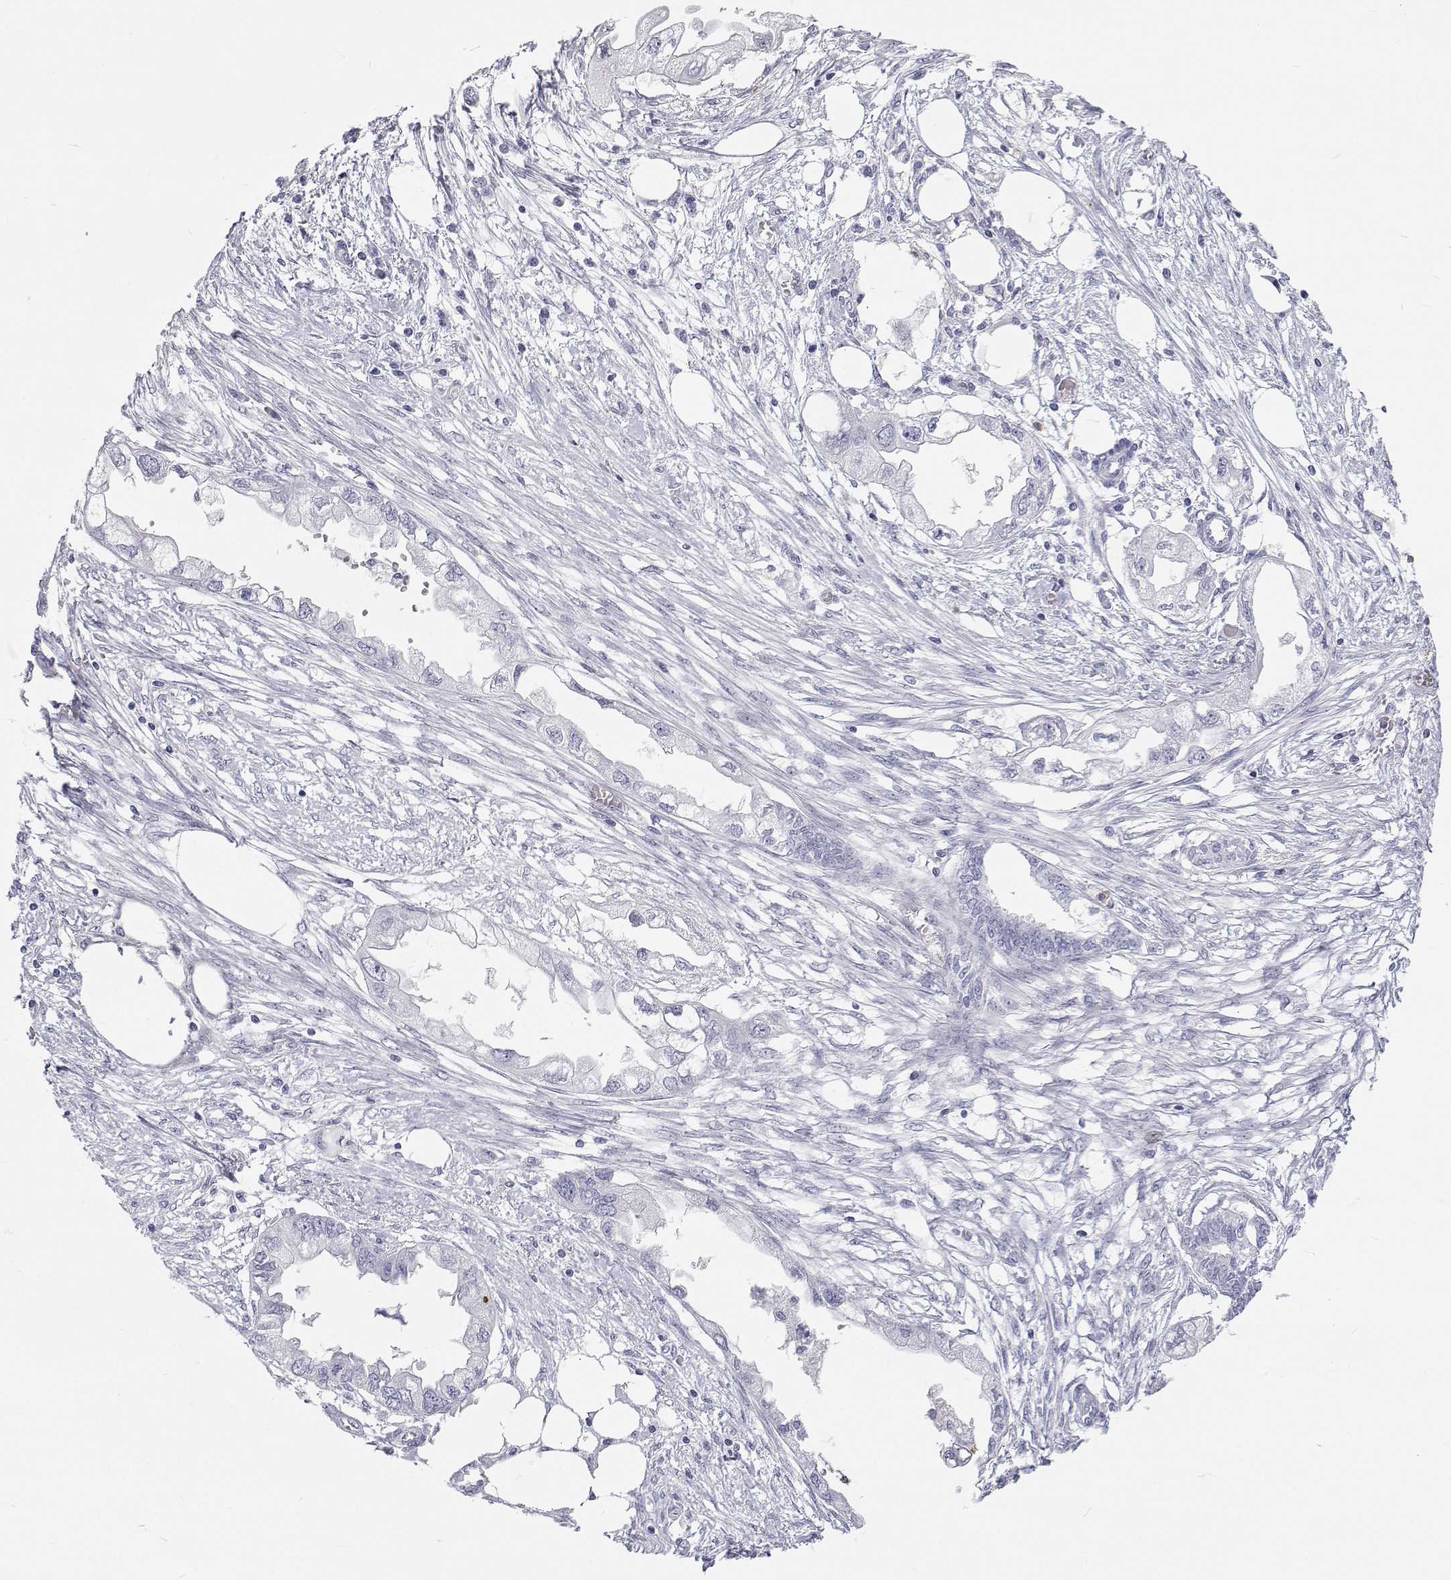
{"staining": {"intensity": "negative", "quantity": "none", "location": "none"}, "tissue": "endometrial cancer", "cell_type": "Tumor cells", "image_type": "cancer", "snomed": [{"axis": "morphology", "description": "Adenocarcinoma, NOS"}, {"axis": "morphology", "description": "Adenocarcinoma, metastatic, NOS"}, {"axis": "topography", "description": "Adipose tissue"}, {"axis": "topography", "description": "Endometrium"}], "caption": "Immunohistochemistry histopathology image of endometrial metastatic adenocarcinoma stained for a protein (brown), which reveals no positivity in tumor cells.", "gene": "SFTPB", "patient": {"sex": "female", "age": 67}}